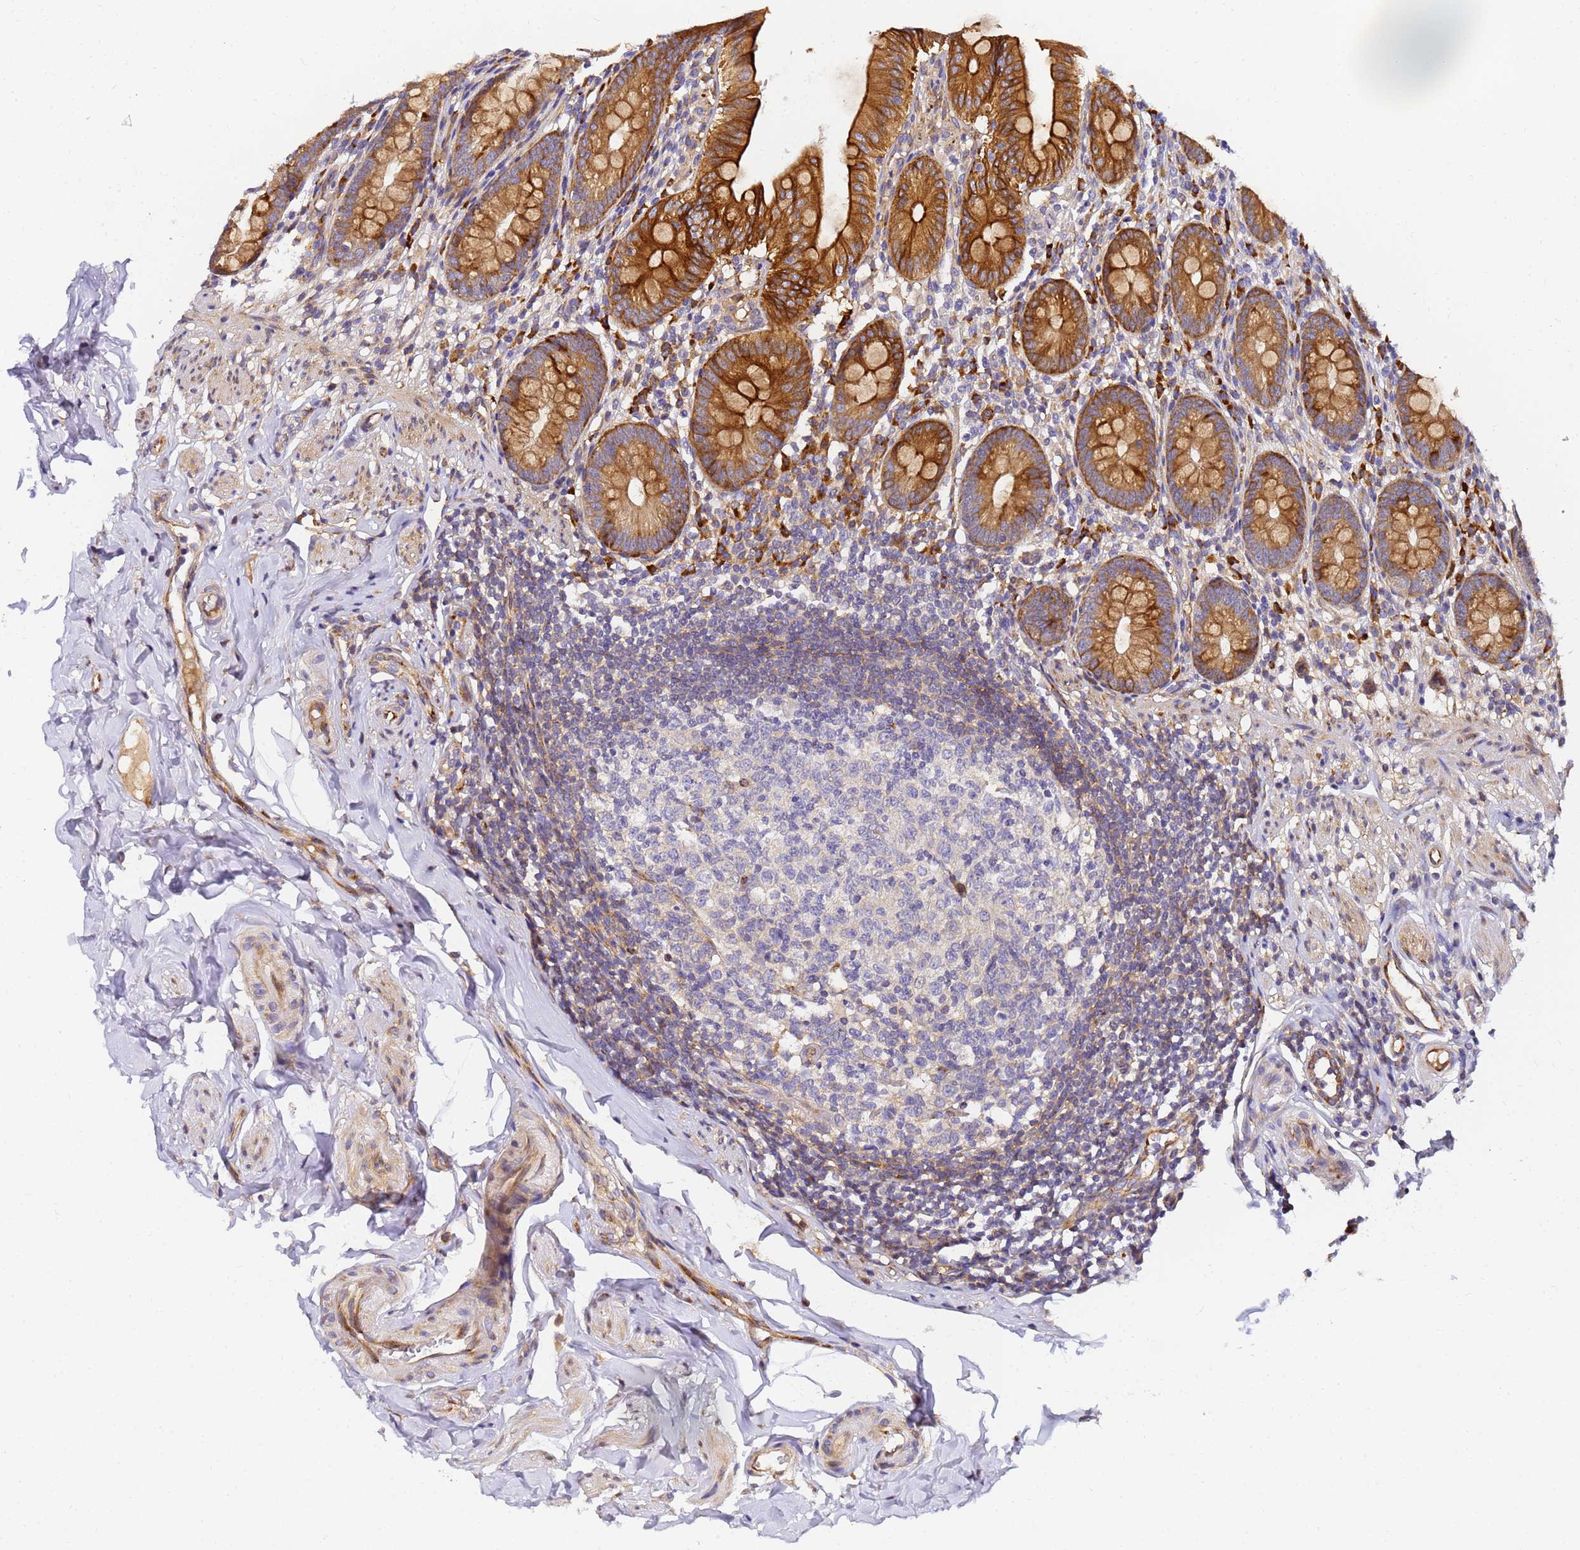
{"staining": {"intensity": "strong", "quantity": ">75%", "location": "cytoplasmic/membranous"}, "tissue": "appendix", "cell_type": "Glandular cells", "image_type": "normal", "snomed": [{"axis": "morphology", "description": "Normal tissue, NOS"}, {"axis": "topography", "description": "Appendix"}], "caption": "The histopathology image exhibits a brown stain indicating the presence of a protein in the cytoplasmic/membranous of glandular cells in appendix.", "gene": "POM121C", "patient": {"sex": "male", "age": 55}}